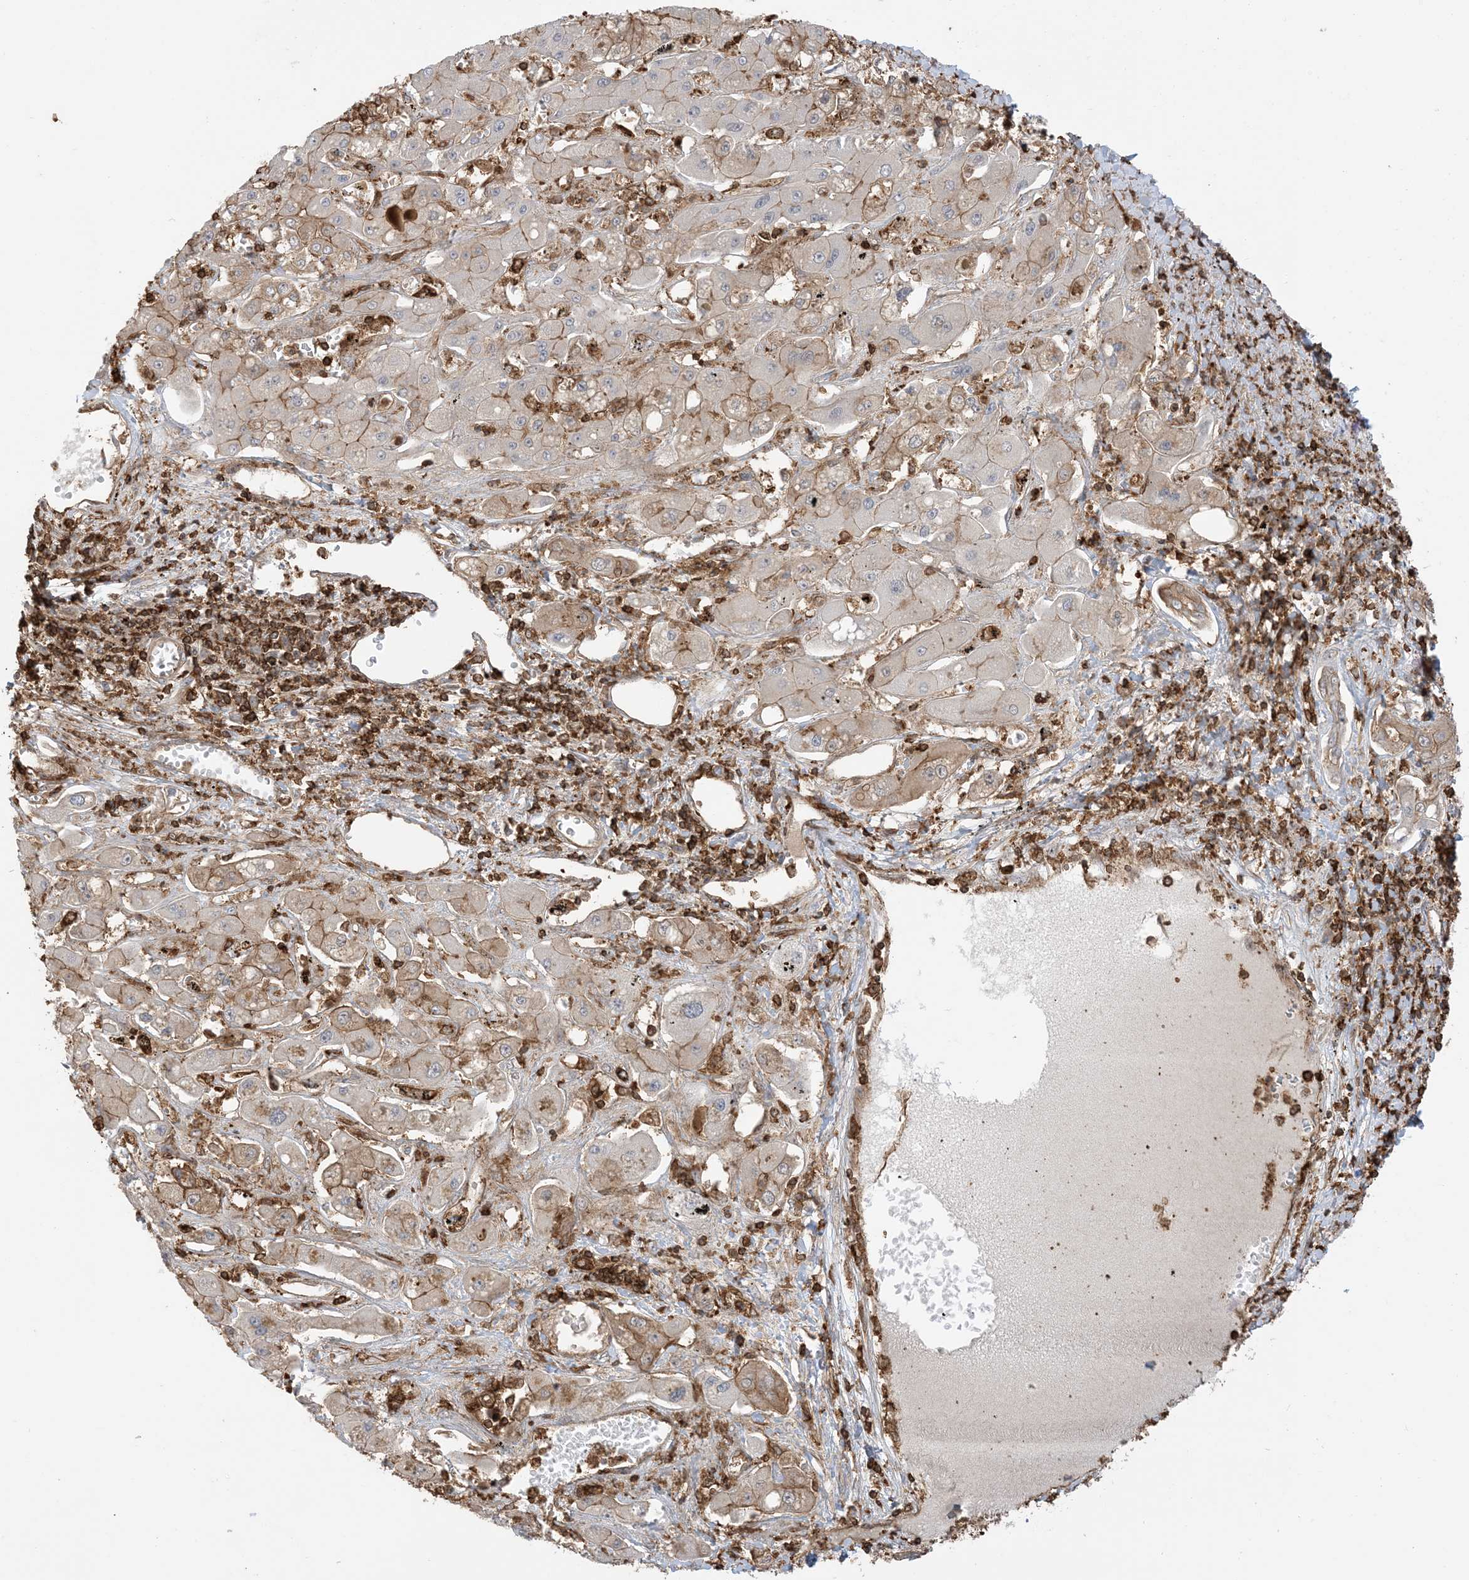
{"staining": {"intensity": "moderate", "quantity": "25%-75%", "location": "cytoplasmic/membranous"}, "tissue": "liver cancer", "cell_type": "Tumor cells", "image_type": "cancer", "snomed": [{"axis": "morphology", "description": "Cholangiocarcinoma"}, {"axis": "topography", "description": "Liver"}], "caption": "Protein expression analysis of human liver cancer (cholangiocarcinoma) reveals moderate cytoplasmic/membranous expression in about 25%-75% of tumor cells.", "gene": "CAPZB", "patient": {"sex": "male", "age": 67}}